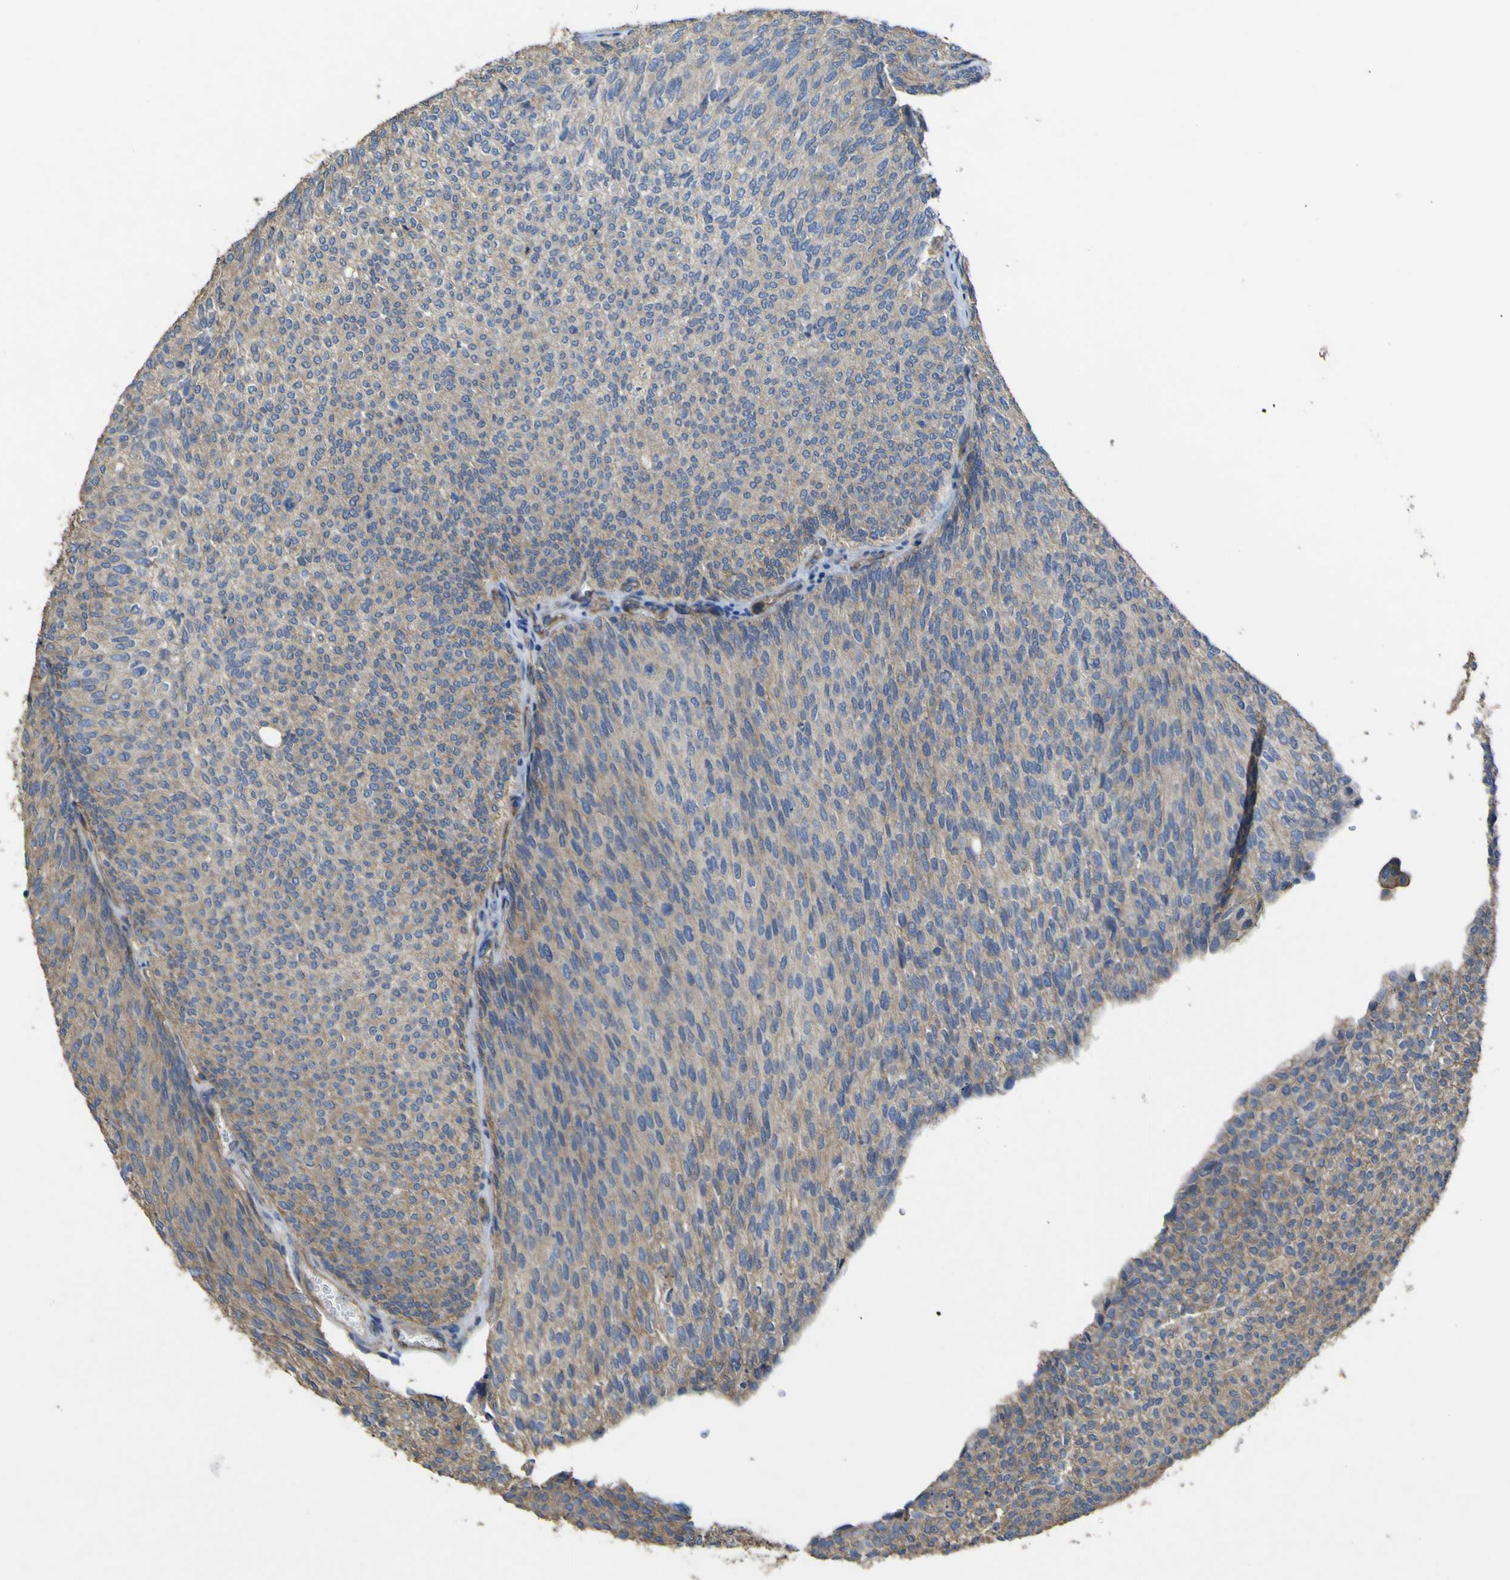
{"staining": {"intensity": "weak", "quantity": ">75%", "location": "cytoplasmic/membranous"}, "tissue": "urothelial cancer", "cell_type": "Tumor cells", "image_type": "cancer", "snomed": [{"axis": "morphology", "description": "Urothelial carcinoma, Low grade"}, {"axis": "topography", "description": "Urinary bladder"}], "caption": "The immunohistochemical stain highlights weak cytoplasmic/membranous positivity in tumor cells of urothelial cancer tissue.", "gene": "TNFSF15", "patient": {"sex": "female", "age": 79}}